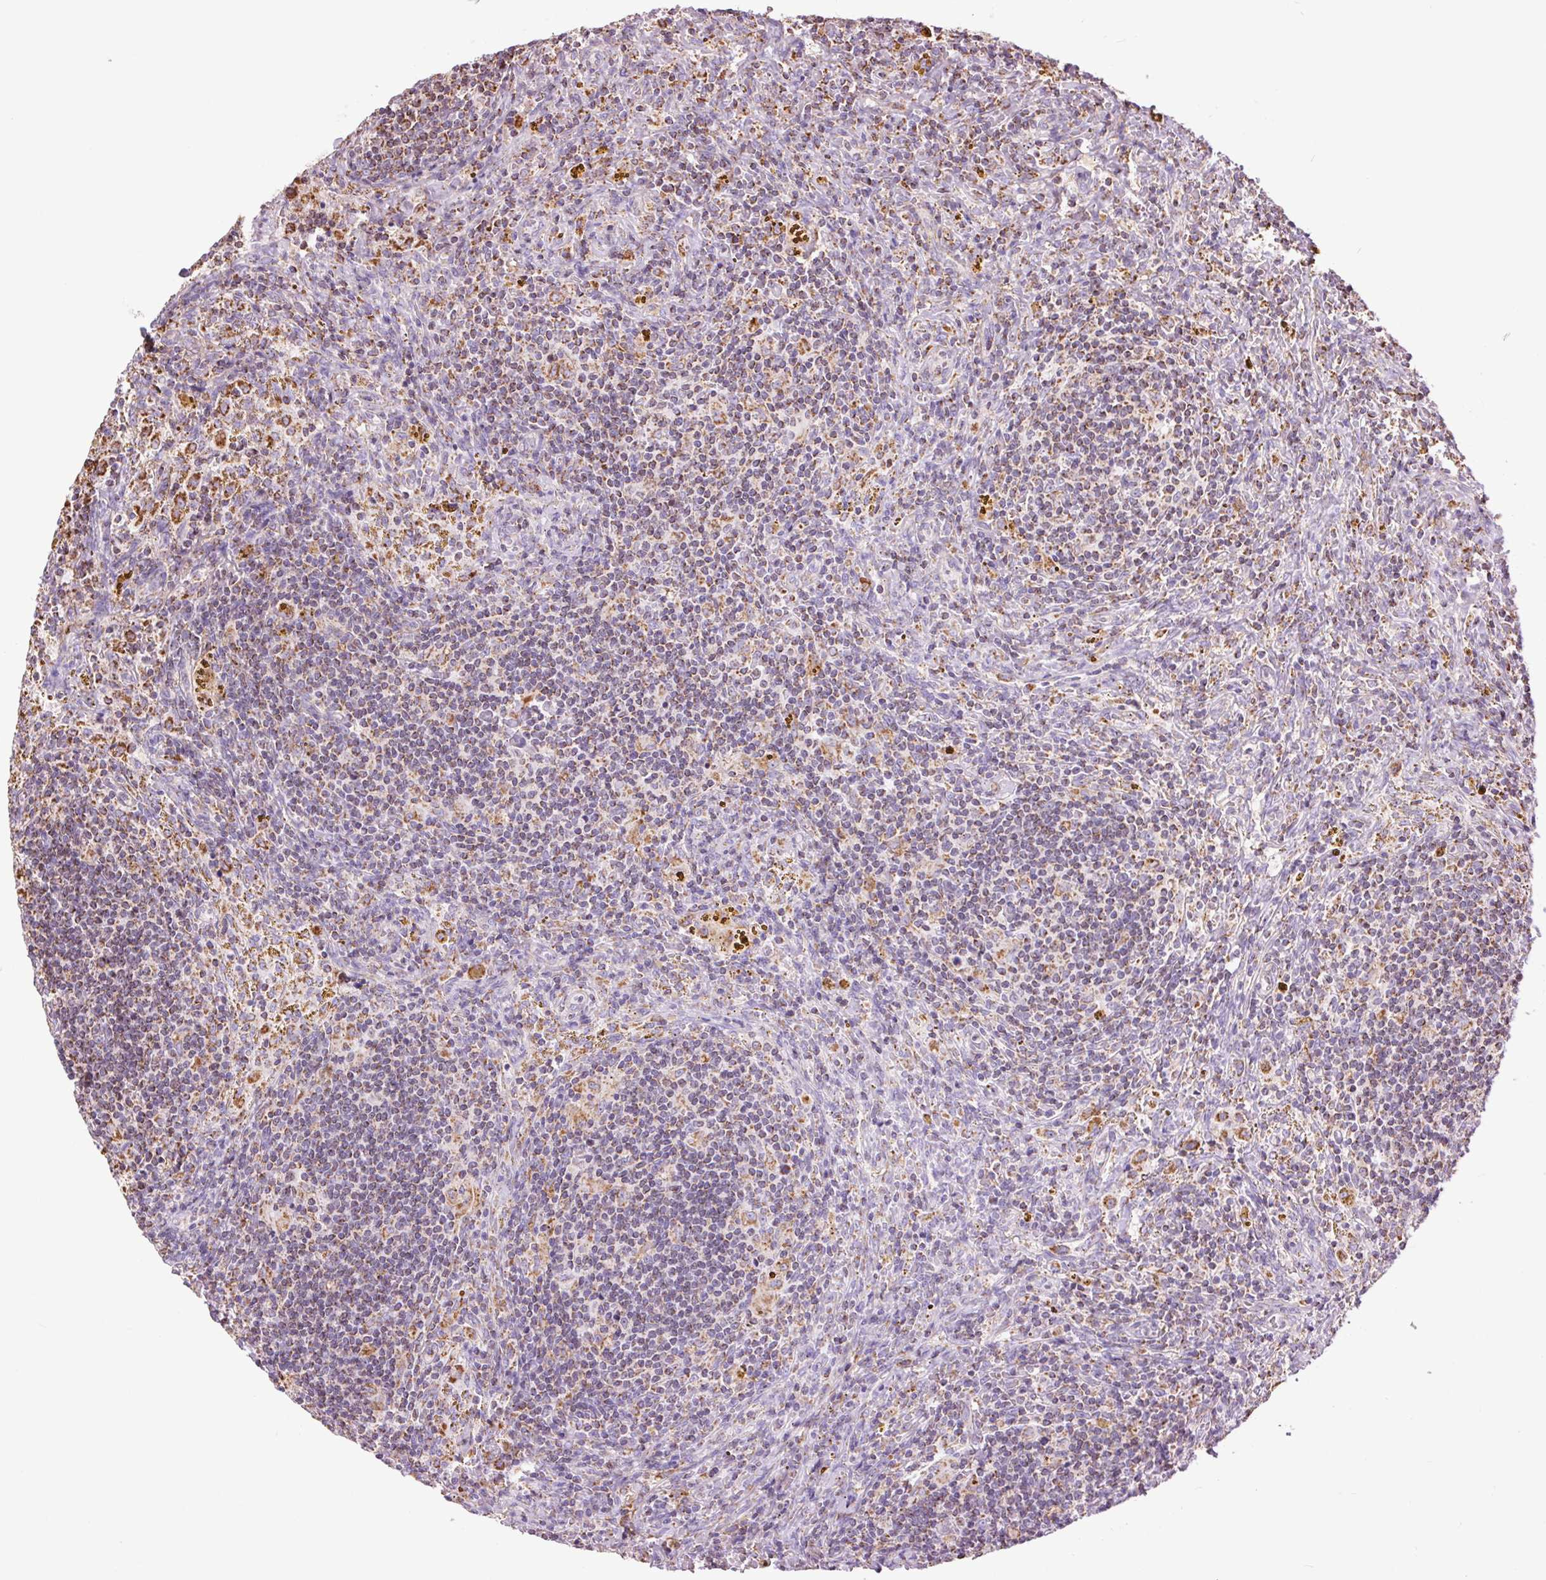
{"staining": {"intensity": "weak", "quantity": "25%-75%", "location": "cytoplasmic/membranous"}, "tissue": "lymphoma", "cell_type": "Tumor cells", "image_type": "cancer", "snomed": [{"axis": "morphology", "description": "Malignant lymphoma, non-Hodgkin's type, Low grade"}, {"axis": "topography", "description": "Spleen"}], "caption": "Protein staining demonstrates weak cytoplasmic/membranous positivity in about 25%-75% of tumor cells in lymphoma.", "gene": "ATP5PB", "patient": {"sex": "female", "age": 70}}